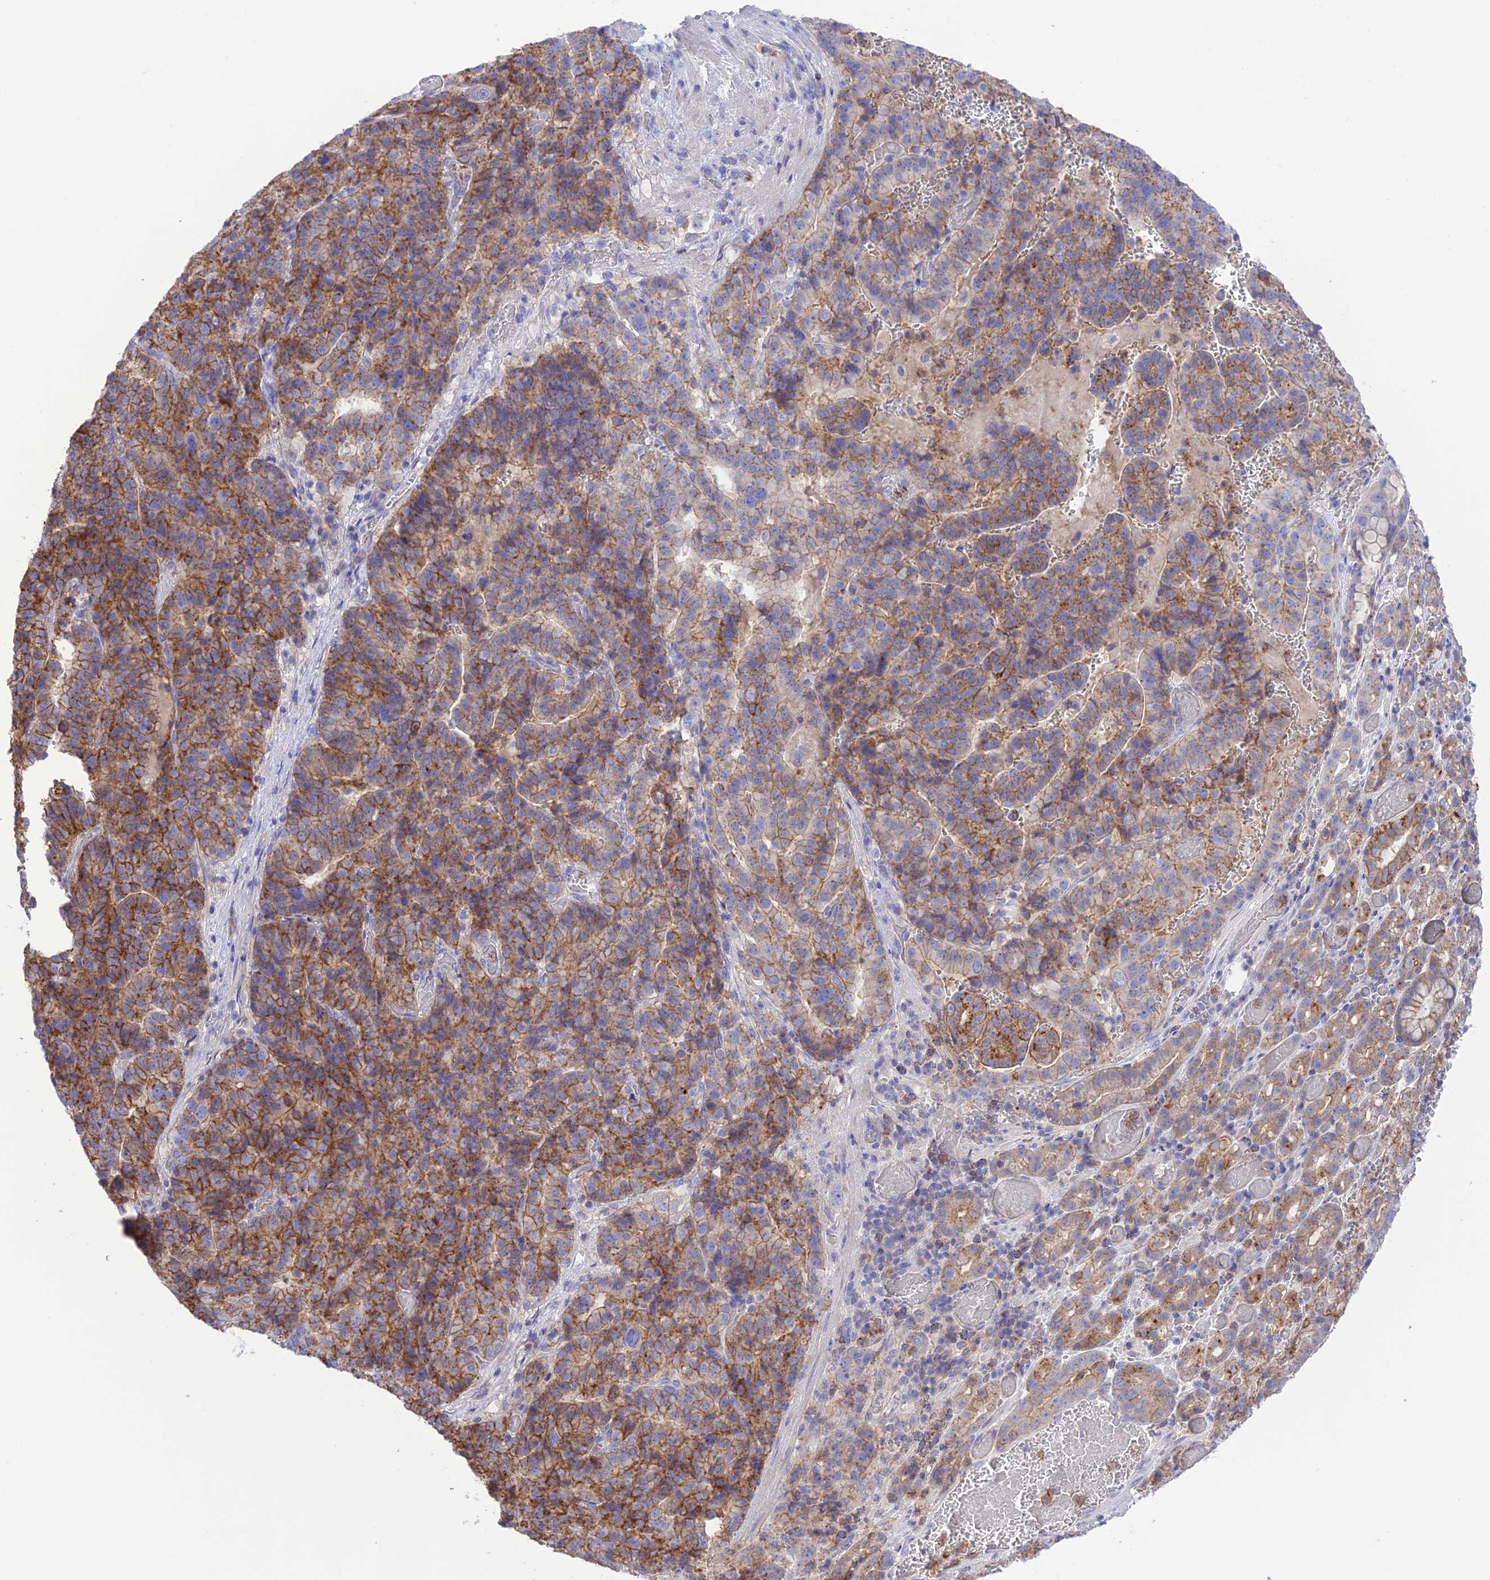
{"staining": {"intensity": "strong", "quantity": ">75%", "location": "cytoplasmic/membranous"}, "tissue": "stomach cancer", "cell_type": "Tumor cells", "image_type": "cancer", "snomed": [{"axis": "morphology", "description": "Adenocarcinoma, NOS"}, {"axis": "topography", "description": "Stomach"}], "caption": "This is a photomicrograph of immunohistochemistry staining of stomach cancer, which shows strong positivity in the cytoplasmic/membranous of tumor cells.", "gene": "CHSY3", "patient": {"sex": "male", "age": 48}}